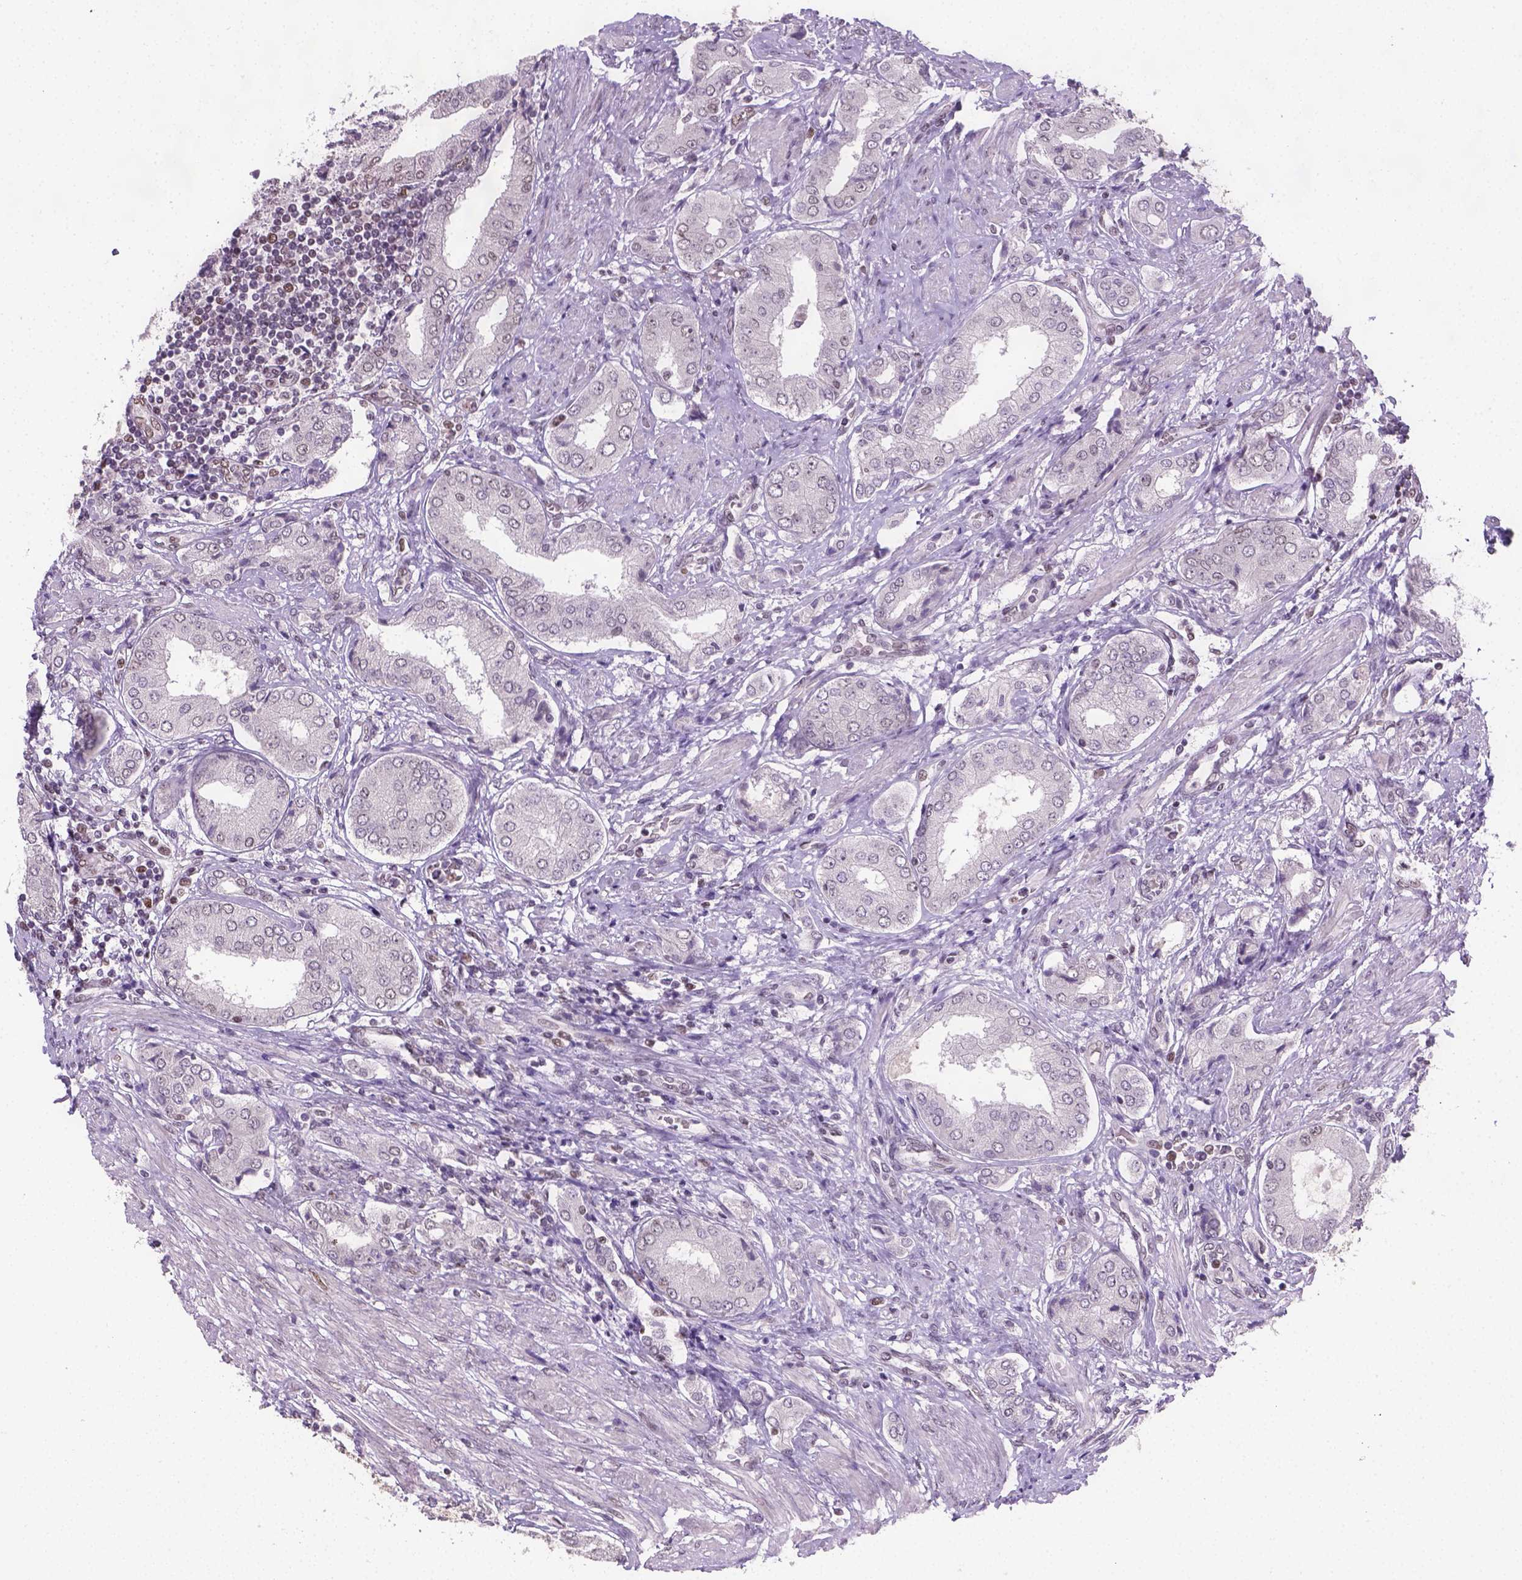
{"staining": {"intensity": "negative", "quantity": "none", "location": "none"}, "tissue": "prostate cancer", "cell_type": "Tumor cells", "image_type": "cancer", "snomed": [{"axis": "morphology", "description": "Adenocarcinoma, NOS"}, {"axis": "topography", "description": "Prostate"}], "caption": "Immunohistochemistry micrograph of neoplastic tissue: prostate cancer stained with DAB exhibits no significant protein expression in tumor cells.", "gene": "FANCE", "patient": {"sex": "male", "age": 63}}